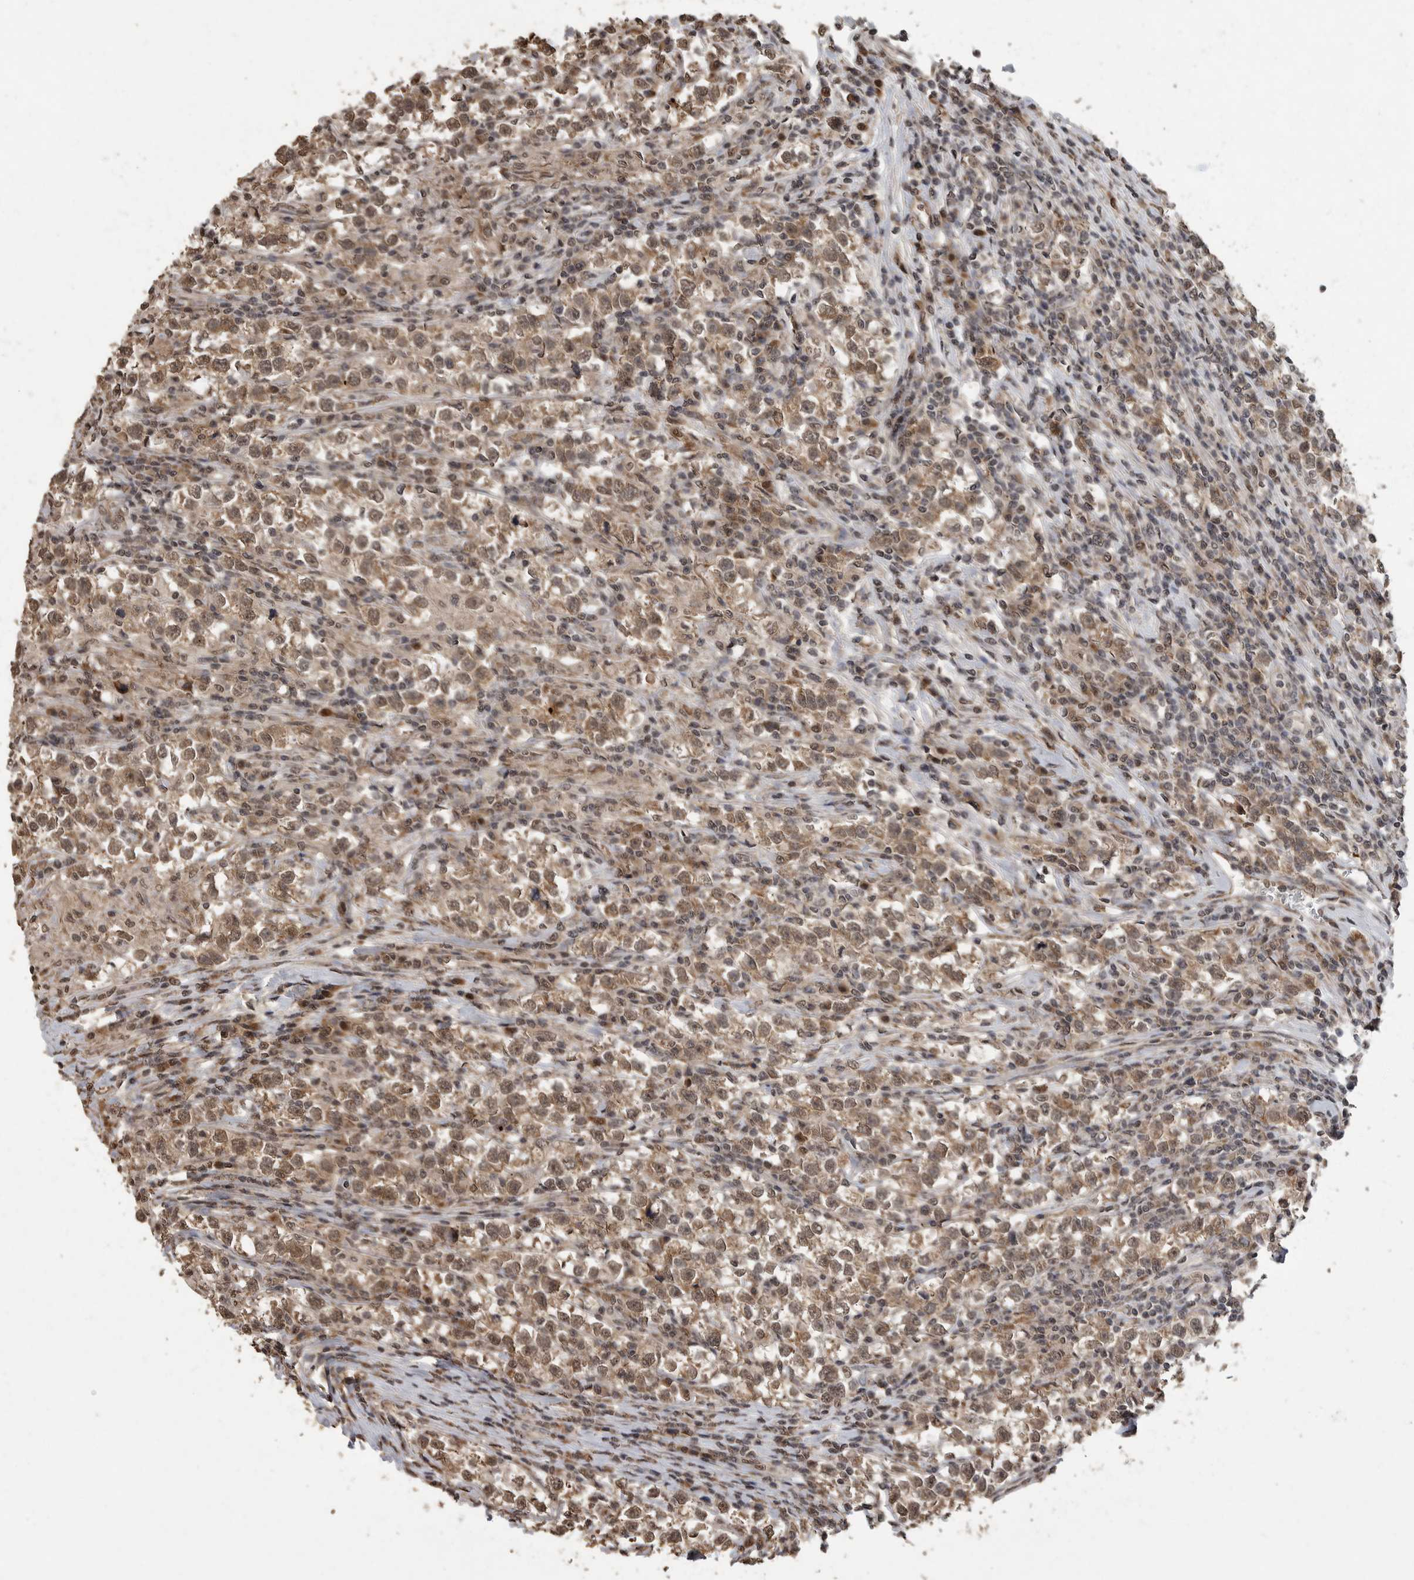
{"staining": {"intensity": "moderate", "quantity": ">75%", "location": "cytoplasmic/membranous,nuclear"}, "tissue": "testis cancer", "cell_type": "Tumor cells", "image_type": "cancer", "snomed": [{"axis": "morphology", "description": "Normal tissue, NOS"}, {"axis": "morphology", "description": "Seminoma, NOS"}, {"axis": "topography", "description": "Testis"}], "caption": "This histopathology image demonstrates testis cancer (seminoma) stained with immunohistochemistry to label a protein in brown. The cytoplasmic/membranous and nuclear of tumor cells show moderate positivity for the protein. Nuclei are counter-stained blue.", "gene": "MAFG", "patient": {"sex": "male", "age": 43}}